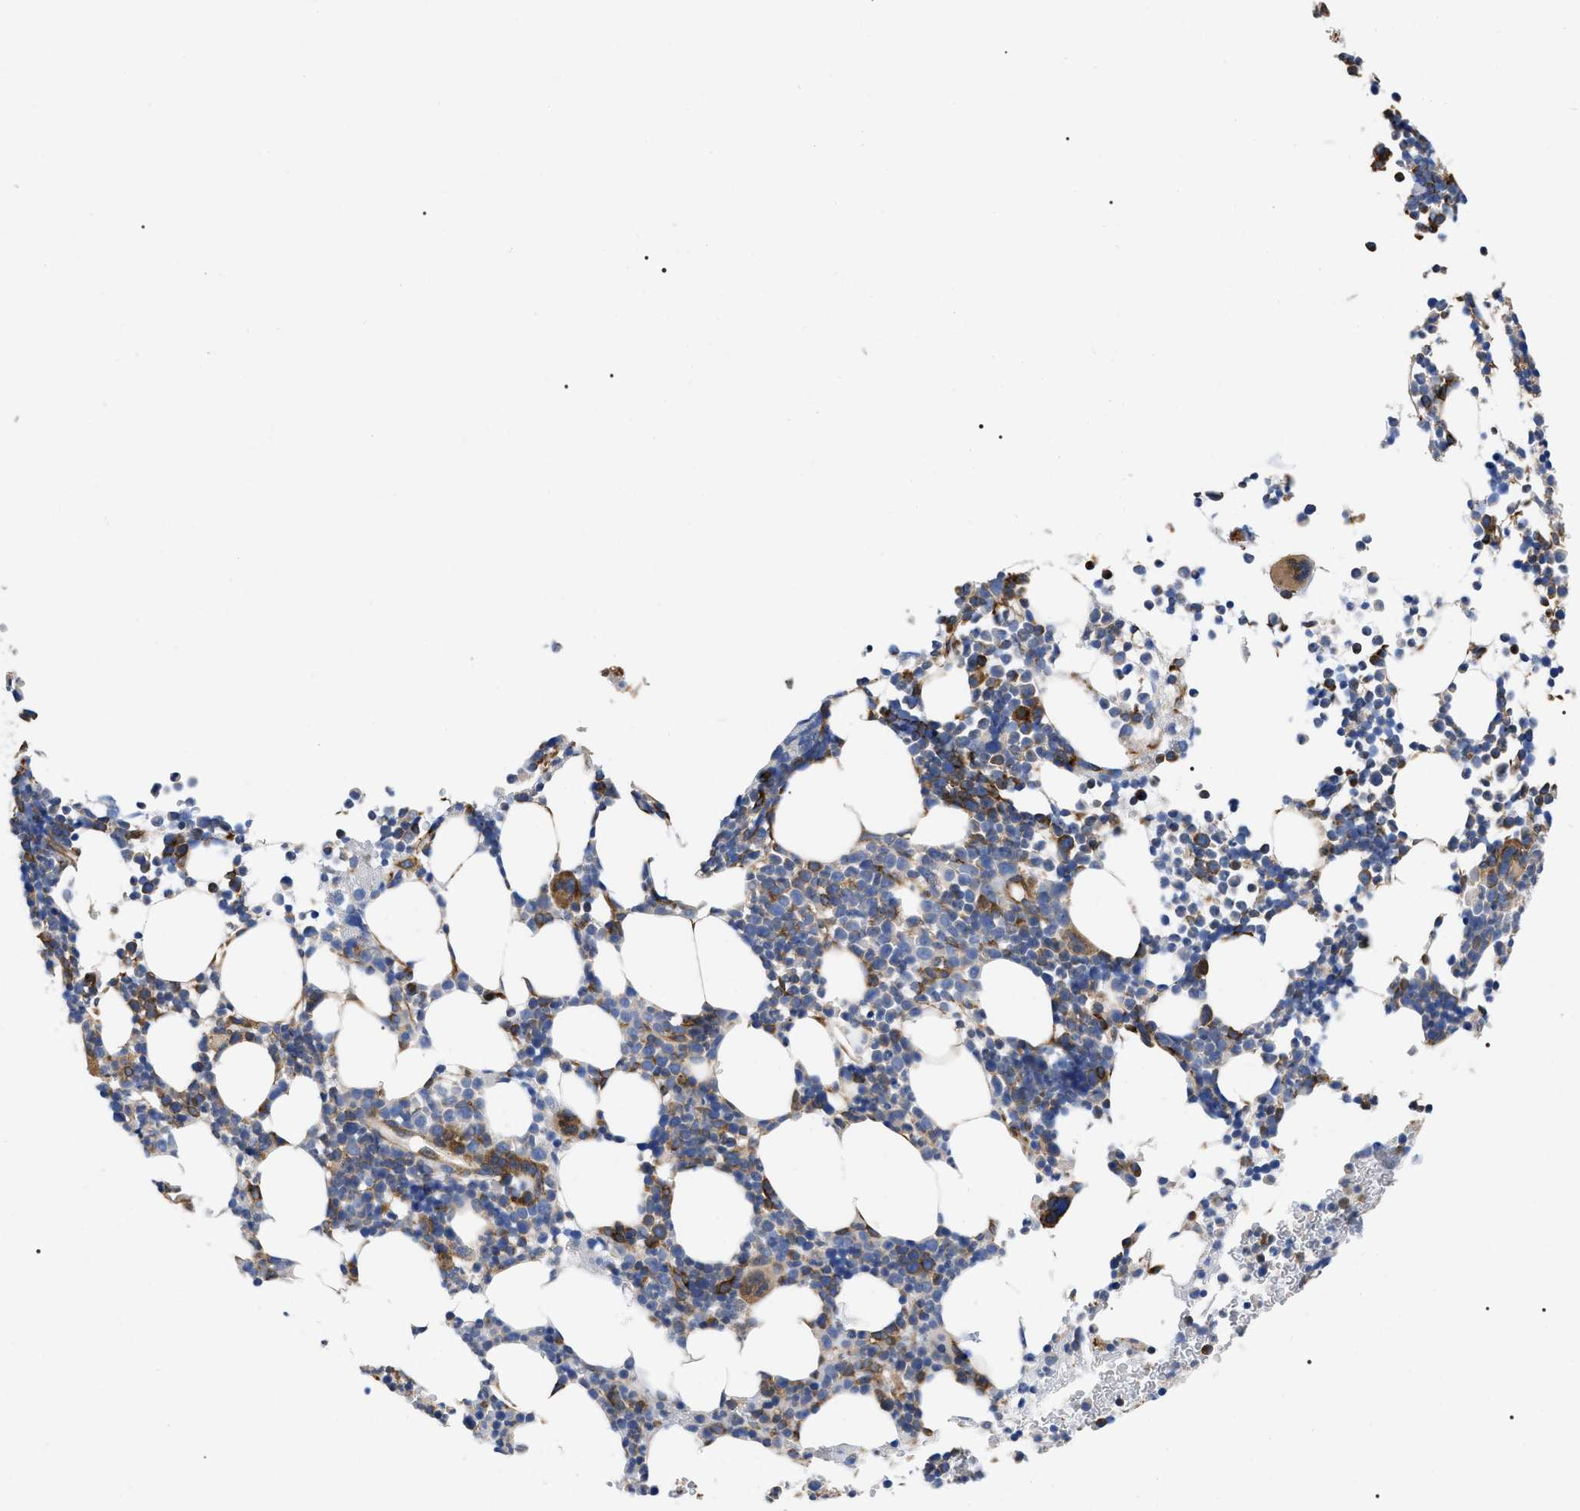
{"staining": {"intensity": "moderate", "quantity": "25%-75%", "location": "cytoplasmic/membranous"}, "tissue": "bone marrow", "cell_type": "Hematopoietic cells", "image_type": "normal", "snomed": [{"axis": "morphology", "description": "Normal tissue, NOS"}, {"axis": "morphology", "description": "Inflammation, NOS"}, {"axis": "topography", "description": "Bone marrow"}], "caption": "An IHC micrograph of benign tissue is shown. Protein staining in brown highlights moderate cytoplasmic/membranous positivity in bone marrow within hematopoietic cells.", "gene": "FAM120A", "patient": {"sex": "female", "age": 67}}